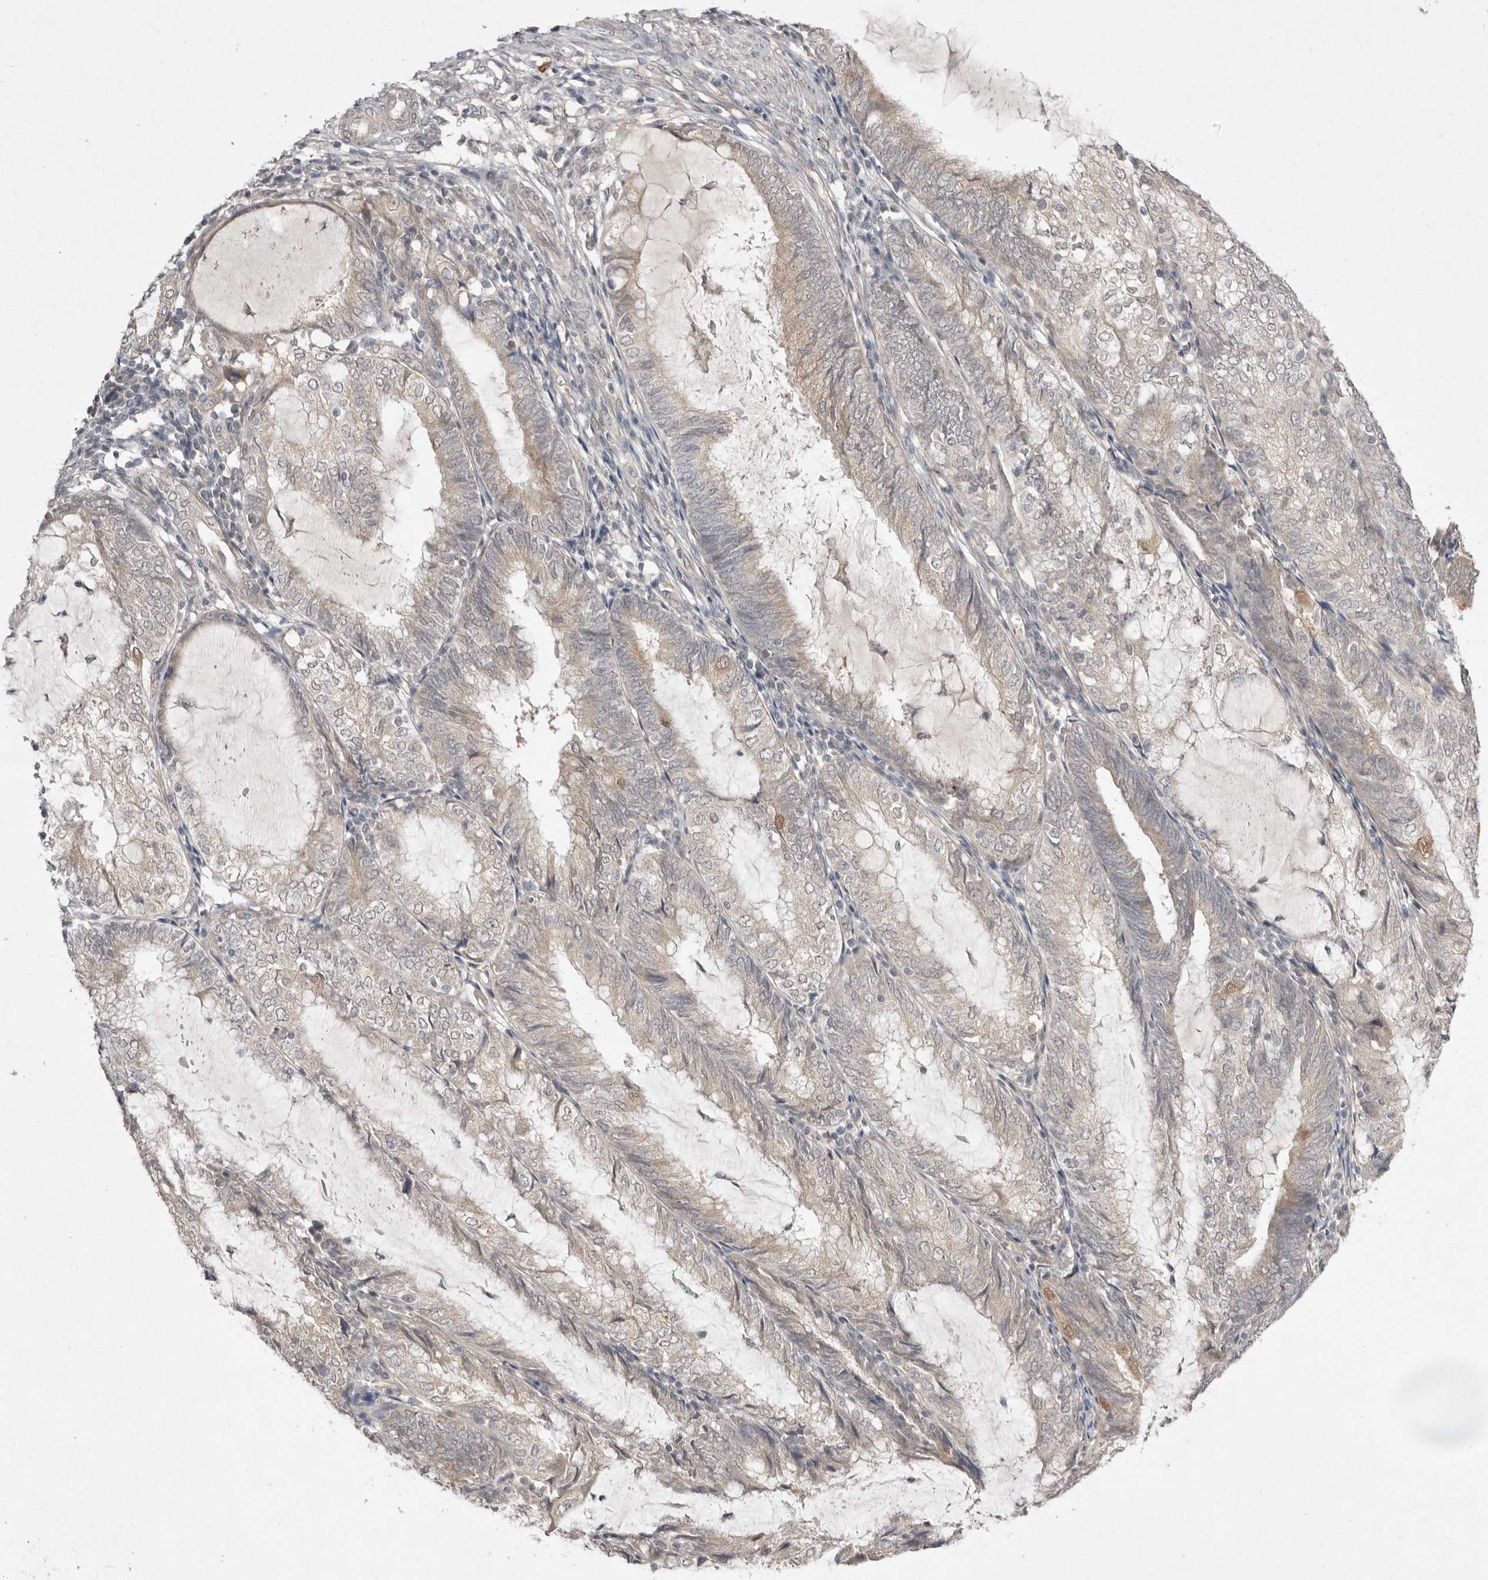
{"staining": {"intensity": "moderate", "quantity": "25%-75%", "location": "cytoplasmic/membranous"}, "tissue": "endometrial cancer", "cell_type": "Tumor cells", "image_type": "cancer", "snomed": [{"axis": "morphology", "description": "Adenocarcinoma, NOS"}, {"axis": "topography", "description": "Endometrium"}], "caption": "There is medium levels of moderate cytoplasmic/membranous expression in tumor cells of endometrial adenocarcinoma, as demonstrated by immunohistochemical staining (brown color).", "gene": "NSUN4", "patient": {"sex": "female", "age": 81}}